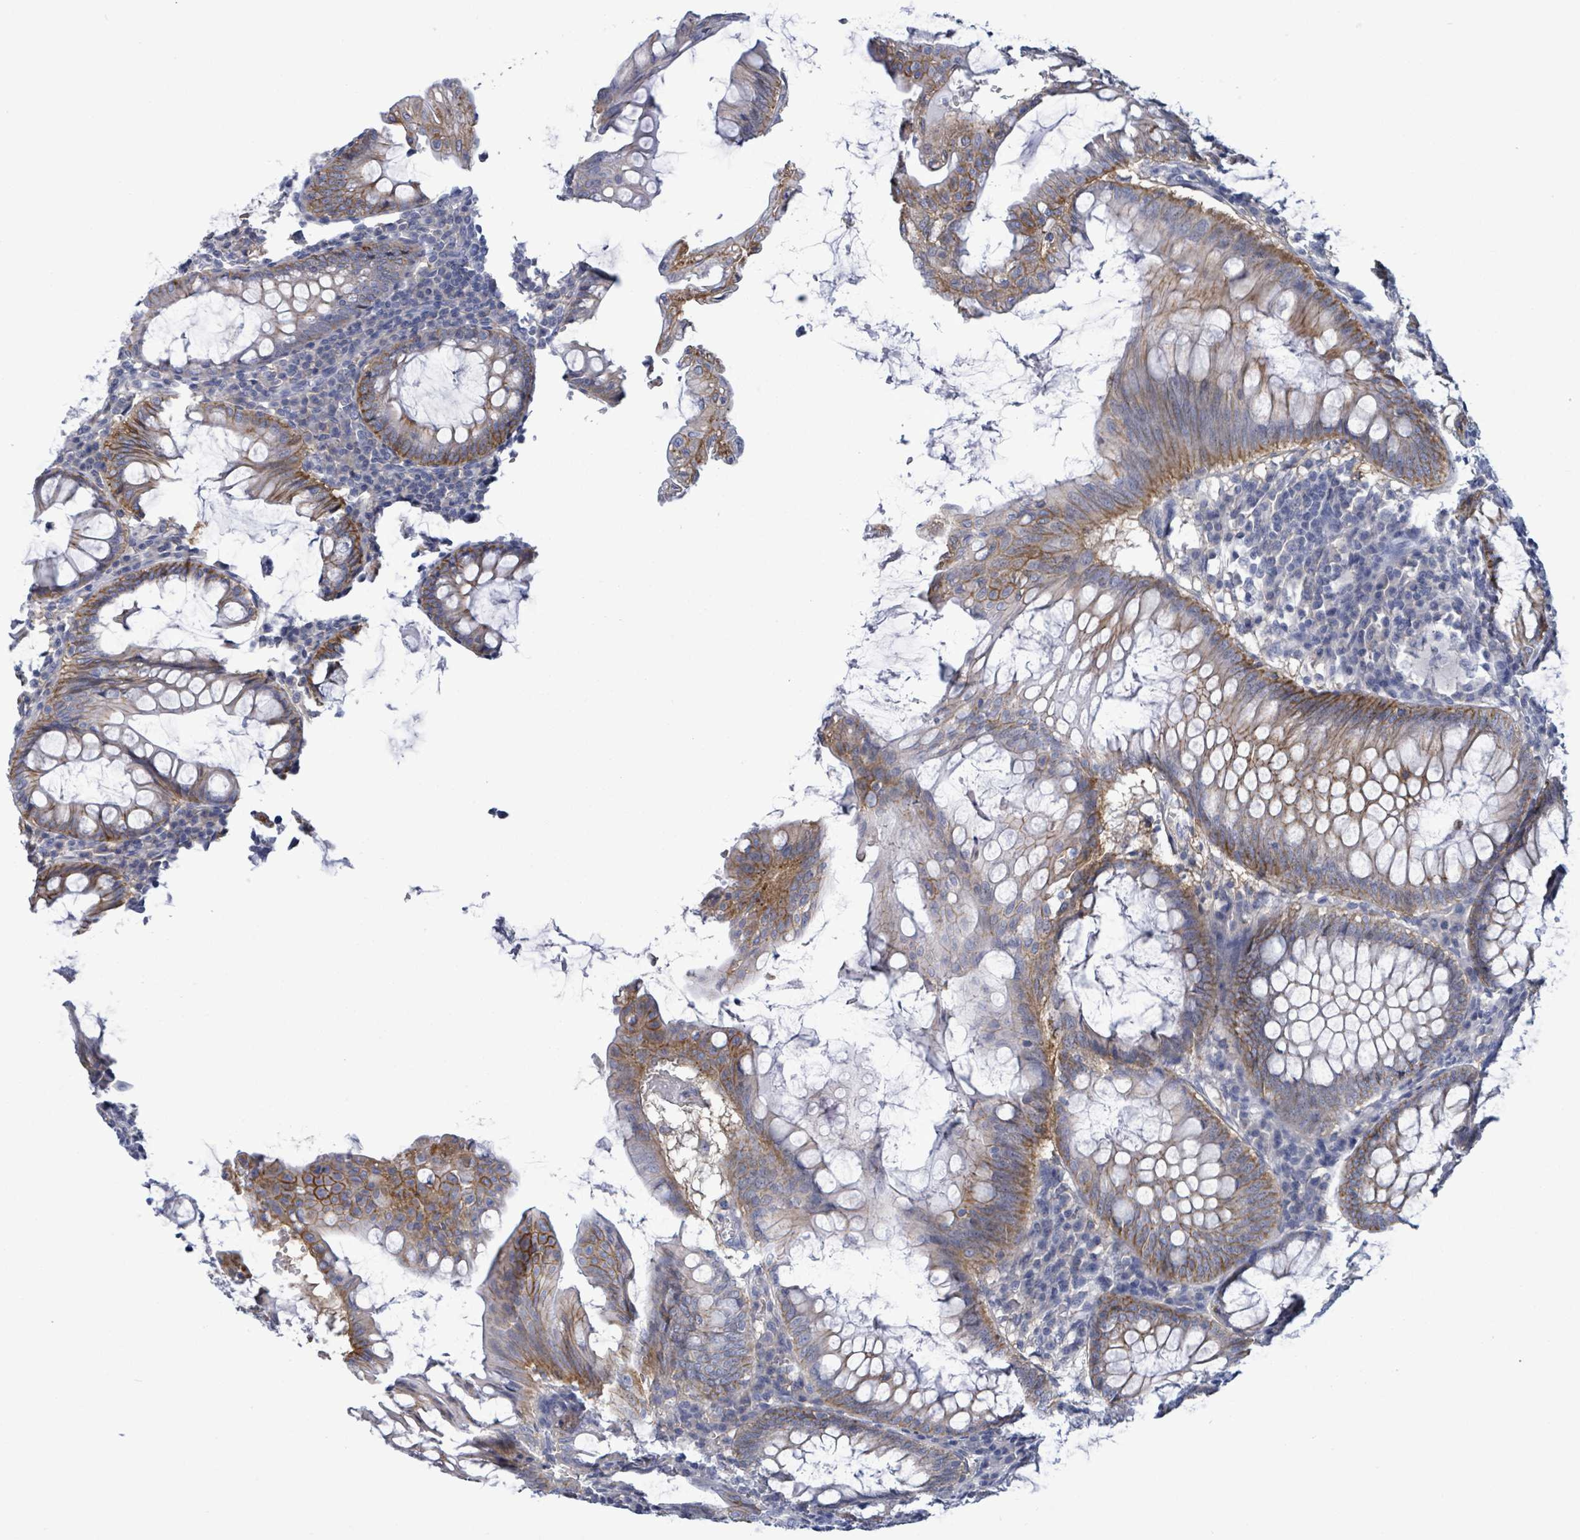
{"staining": {"intensity": "moderate", "quantity": "25%-75%", "location": "cytoplasmic/membranous"}, "tissue": "appendix", "cell_type": "Glandular cells", "image_type": "normal", "snomed": [{"axis": "morphology", "description": "Normal tissue, NOS"}, {"axis": "topography", "description": "Appendix"}], "caption": "Protein positivity by immunohistochemistry (IHC) exhibits moderate cytoplasmic/membranous expression in about 25%-75% of glandular cells in normal appendix.", "gene": "BSG", "patient": {"sex": "male", "age": 83}}